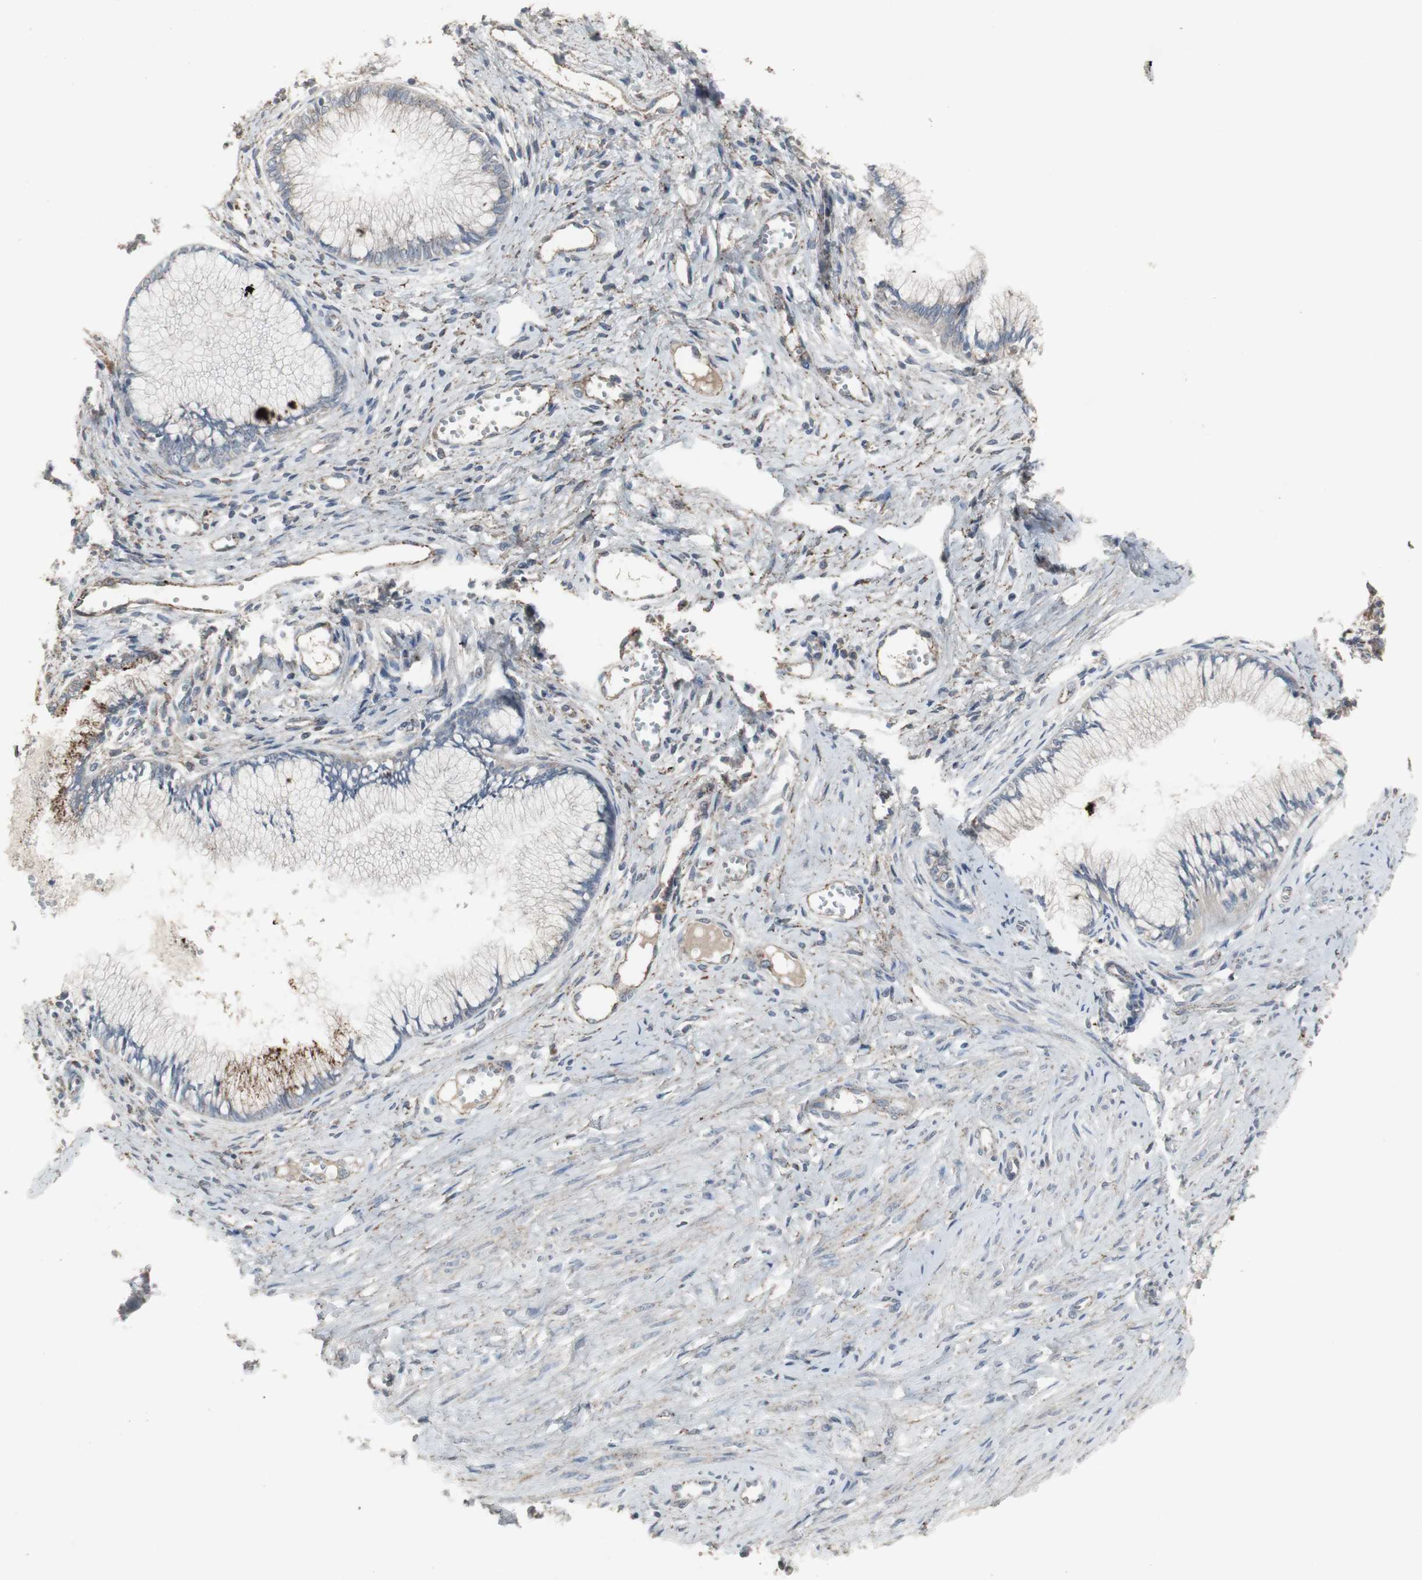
{"staining": {"intensity": "strong", "quantity": ">75%", "location": "cytoplasmic/membranous"}, "tissue": "cervical cancer", "cell_type": "Tumor cells", "image_type": "cancer", "snomed": [{"axis": "morphology", "description": "Adenocarcinoma, NOS"}, {"axis": "topography", "description": "Cervix"}], "caption": "Cervical cancer (adenocarcinoma) stained for a protein demonstrates strong cytoplasmic/membranous positivity in tumor cells. (IHC, brightfield microscopy, high magnification).", "gene": "GBA1", "patient": {"sex": "female", "age": 36}}